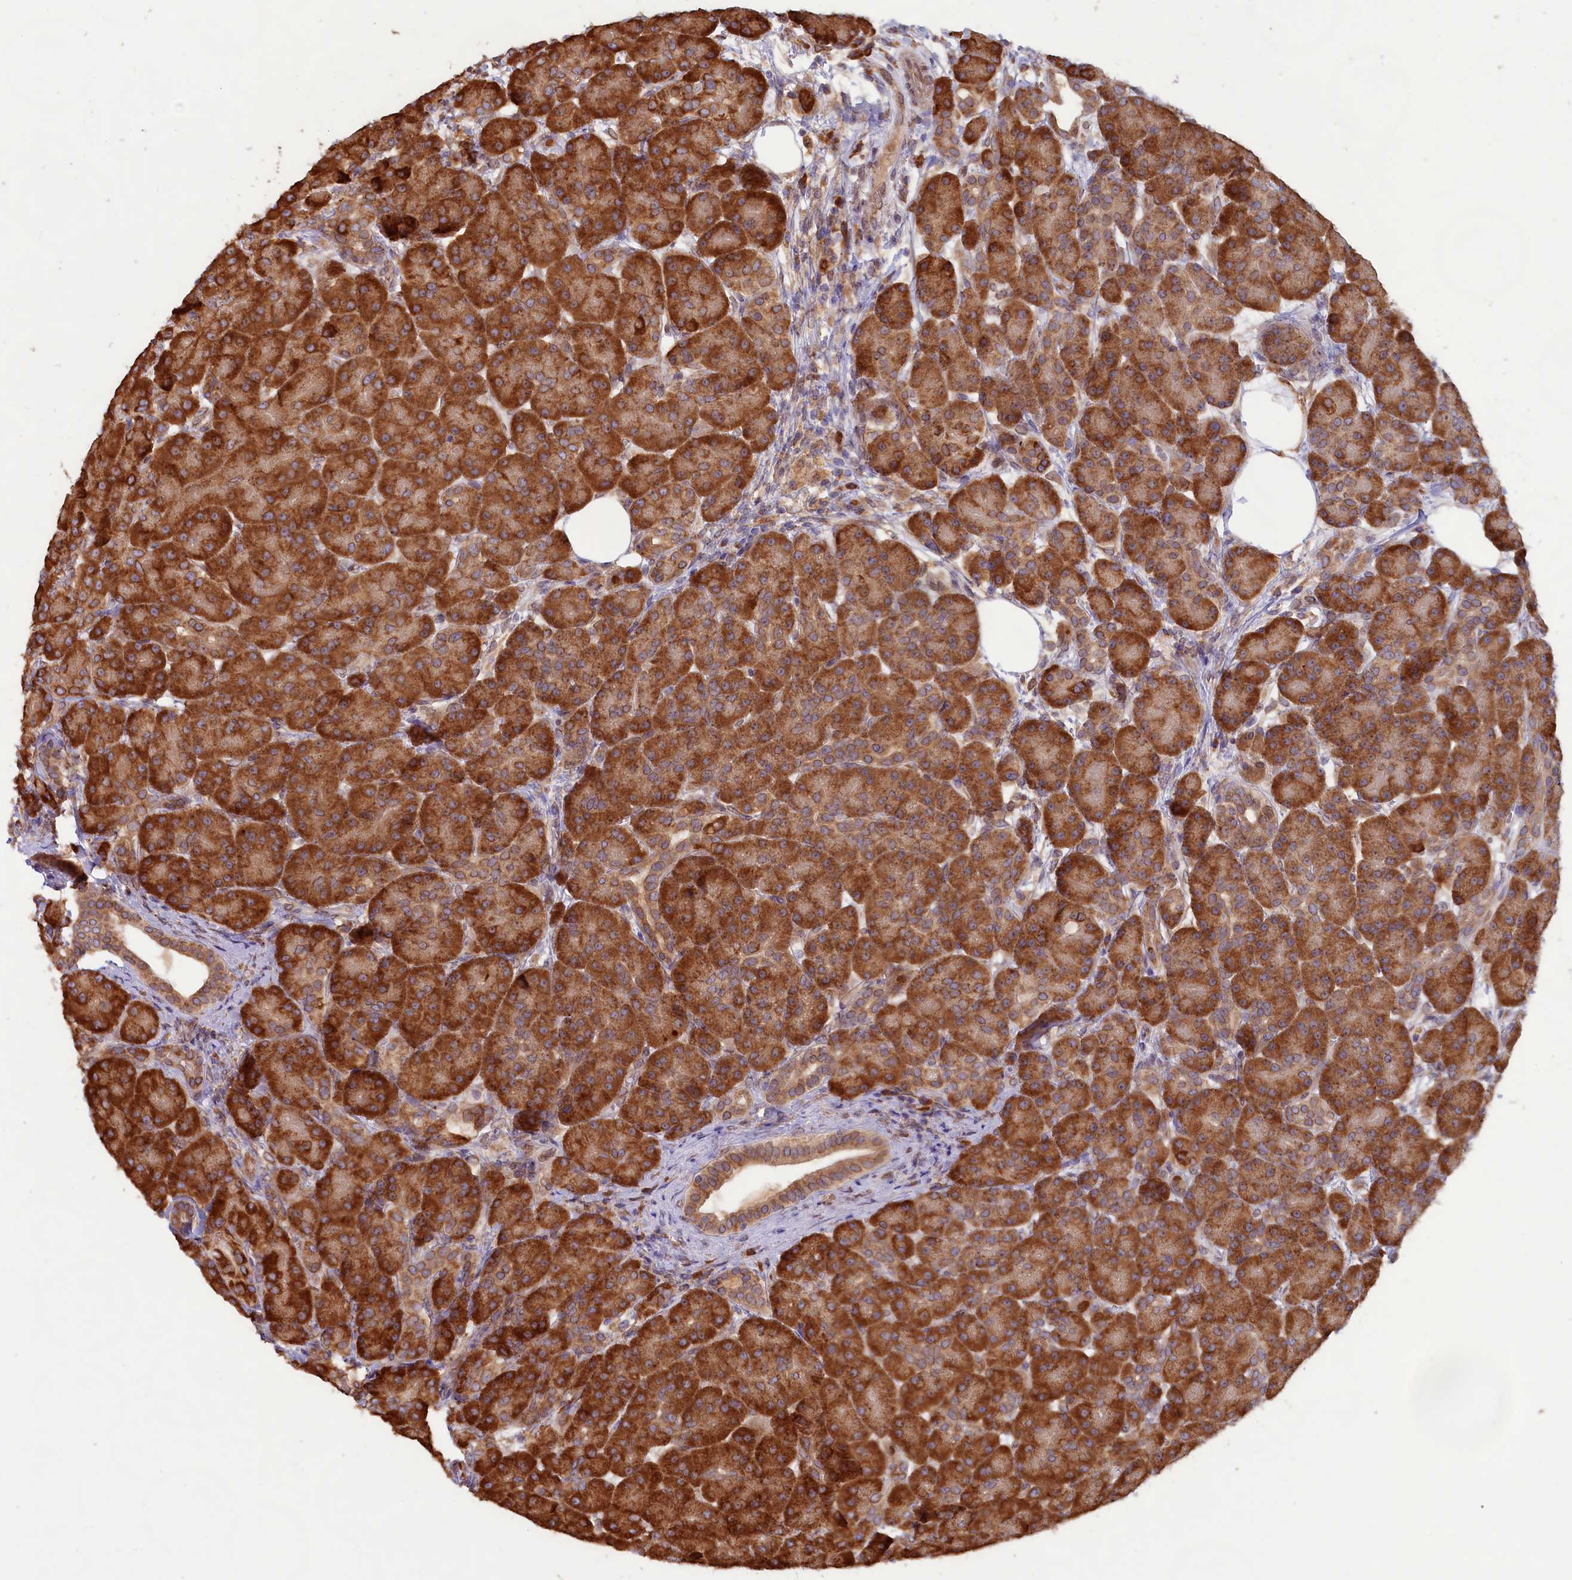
{"staining": {"intensity": "strong", "quantity": ">75%", "location": "cytoplasmic/membranous"}, "tissue": "pancreas", "cell_type": "Exocrine glandular cells", "image_type": "normal", "snomed": [{"axis": "morphology", "description": "Normal tissue, NOS"}, {"axis": "topography", "description": "Pancreas"}], "caption": "Immunohistochemical staining of benign pancreas displays >75% levels of strong cytoplasmic/membranous protein expression in about >75% of exocrine glandular cells. The protein is stained brown, and the nuclei are stained in blue (DAB (3,3'-diaminobenzidine) IHC with brightfield microscopy, high magnification).", "gene": "TBC1D19", "patient": {"sex": "male", "age": 63}}